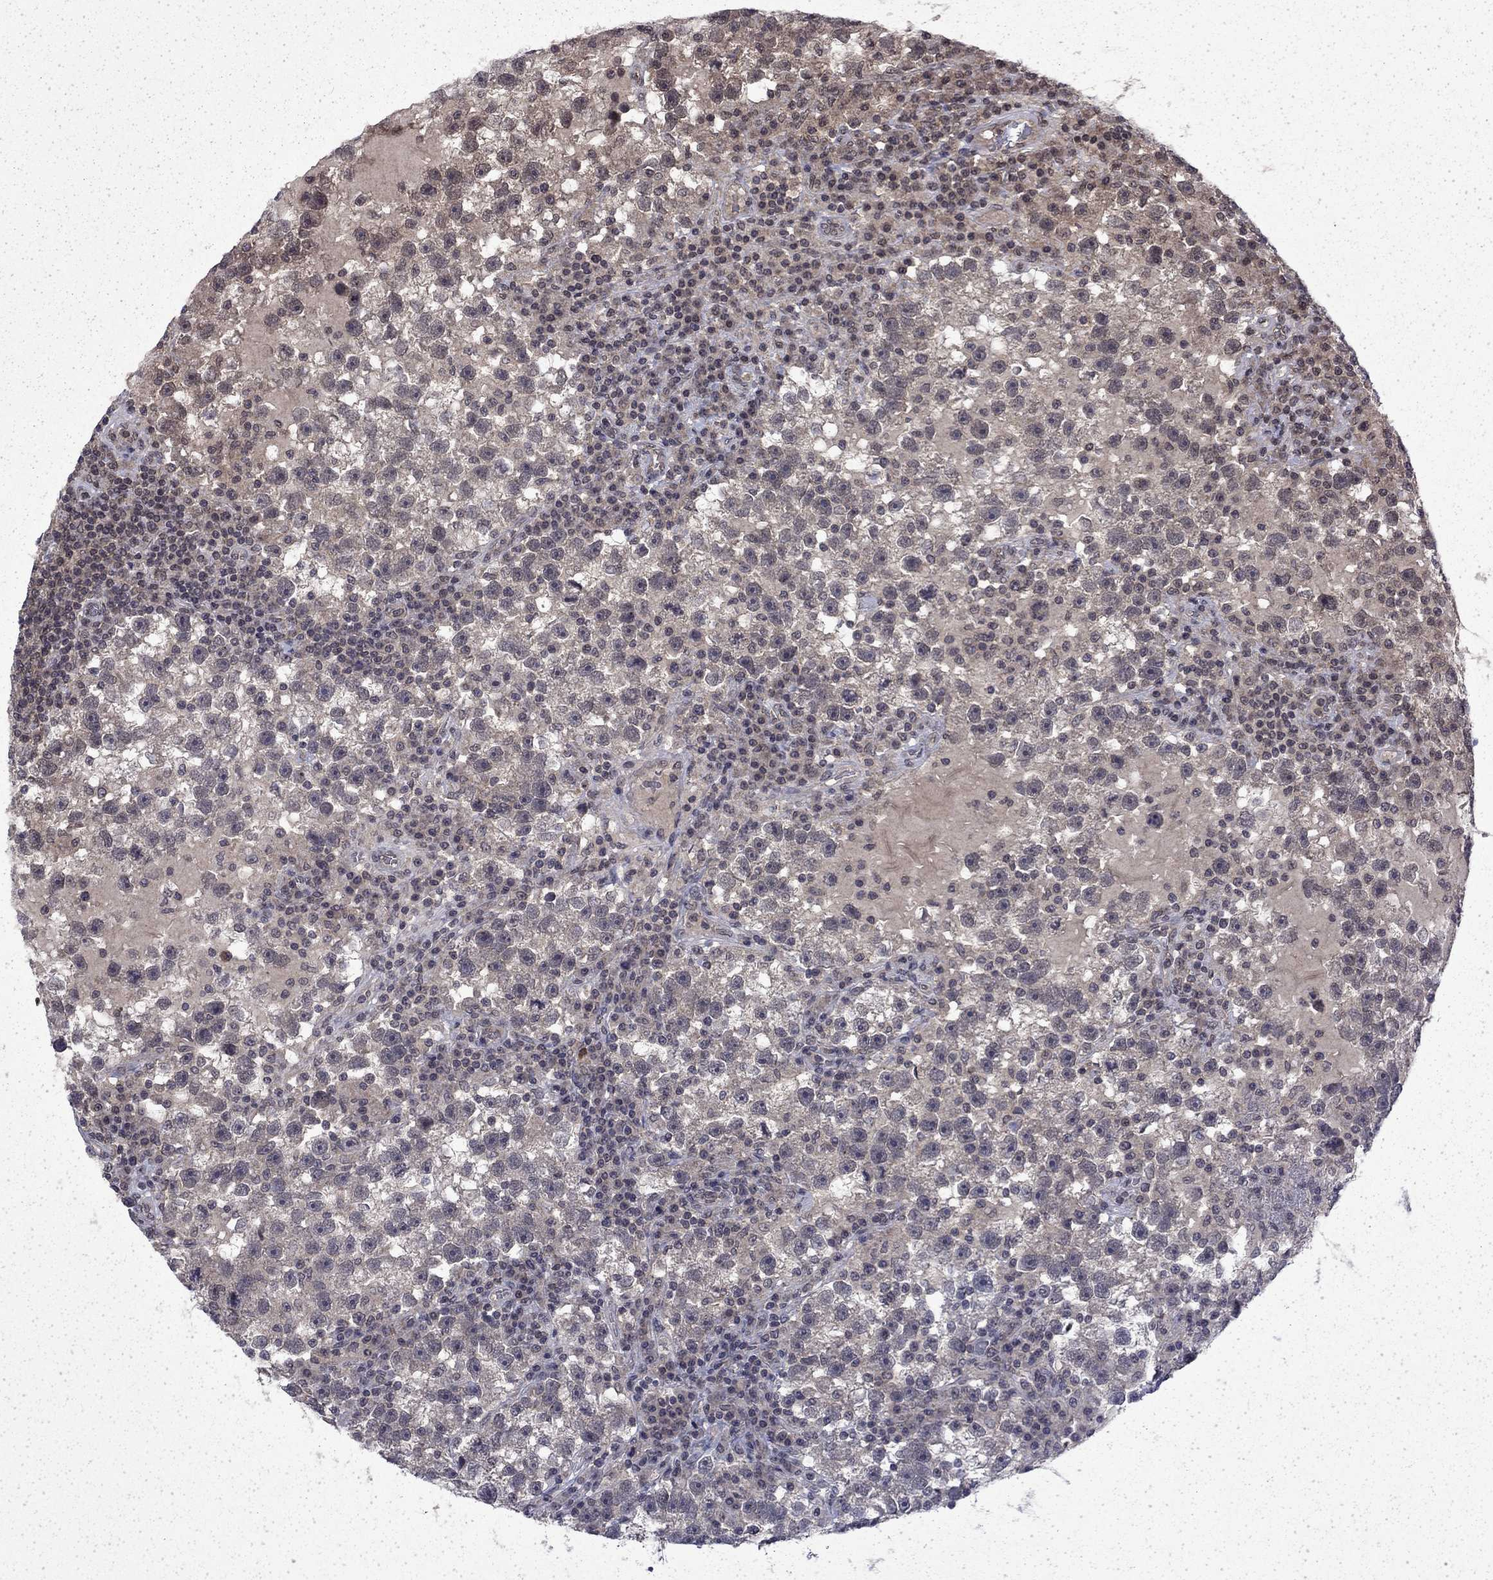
{"staining": {"intensity": "negative", "quantity": "none", "location": "none"}, "tissue": "testis cancer", "cell_type": "Tumor cells", "image_type": "cancer", "snomed": [{"axis": "morphology", "description": "Seminoma, NOS"}, {"axis": "topography", "description": "Testis"}], "caption": "This is an immunohistochemistry micrograph of testis seminoma. There is no staining in tumor cells.", "gene": "CHAT", "patient": {"sex": "male", "age": 47}}